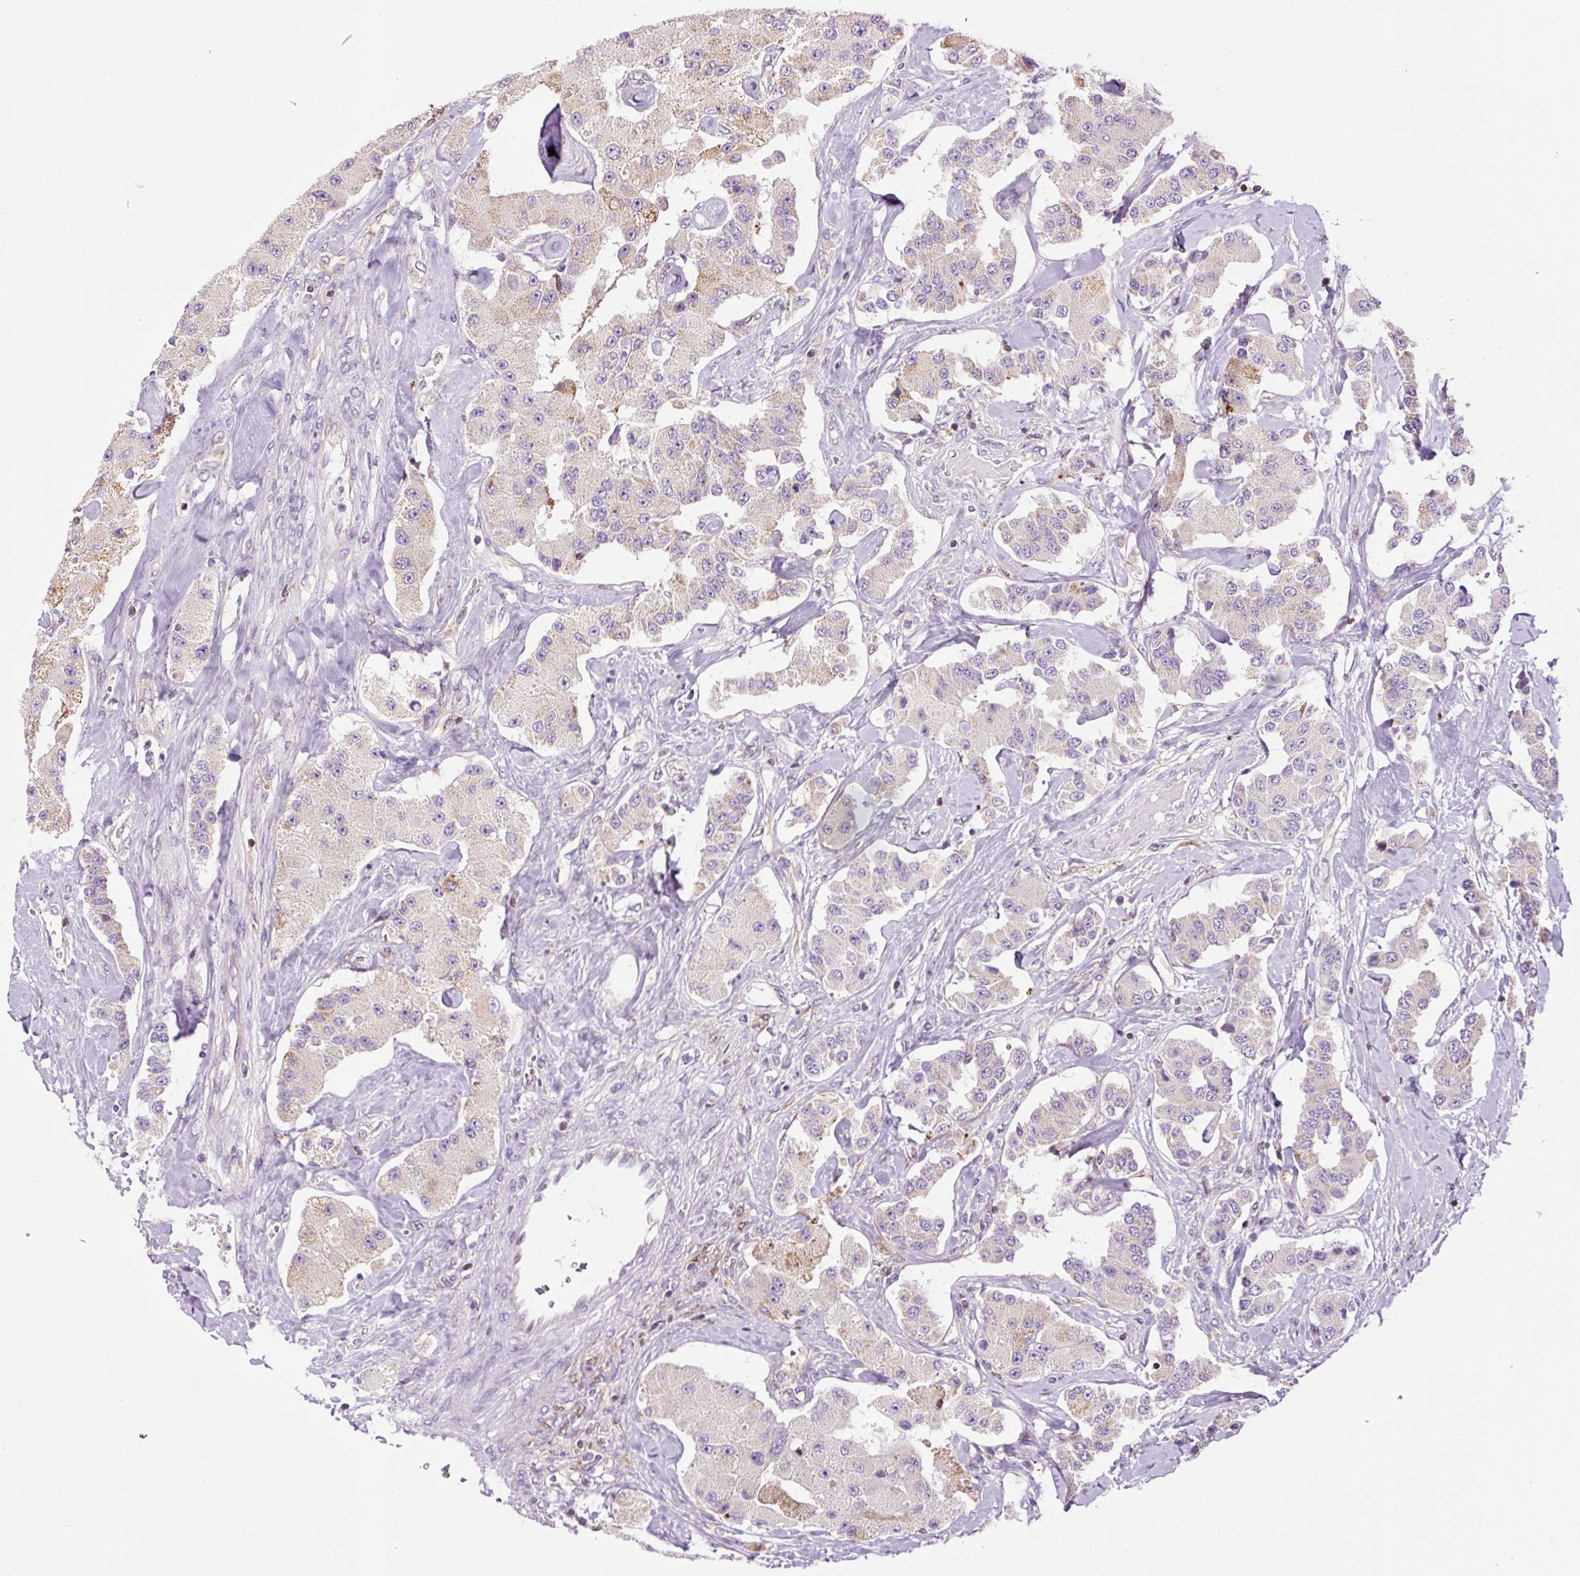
{"staining": {"intensity": "moderate", "quantity": "<25%", "location": "cytoplasmic/membranous"}, "tissue": "carcinoid", "cell_type": "Tumor cells", "image_type": "cancer", "snomed": [{"axis": "morphology", "description": "Carcinoid, malignant, NOS"}, {"axis": "topography", "description": "Pancreas"}], "caption": "Protein analysis of carcinoid tissue shows moderate cytoplasmic/membranous positivity in approximately <25% of tumor cells.", "gene": "CD83", "patient": {"sex": "male", "age": 41}}